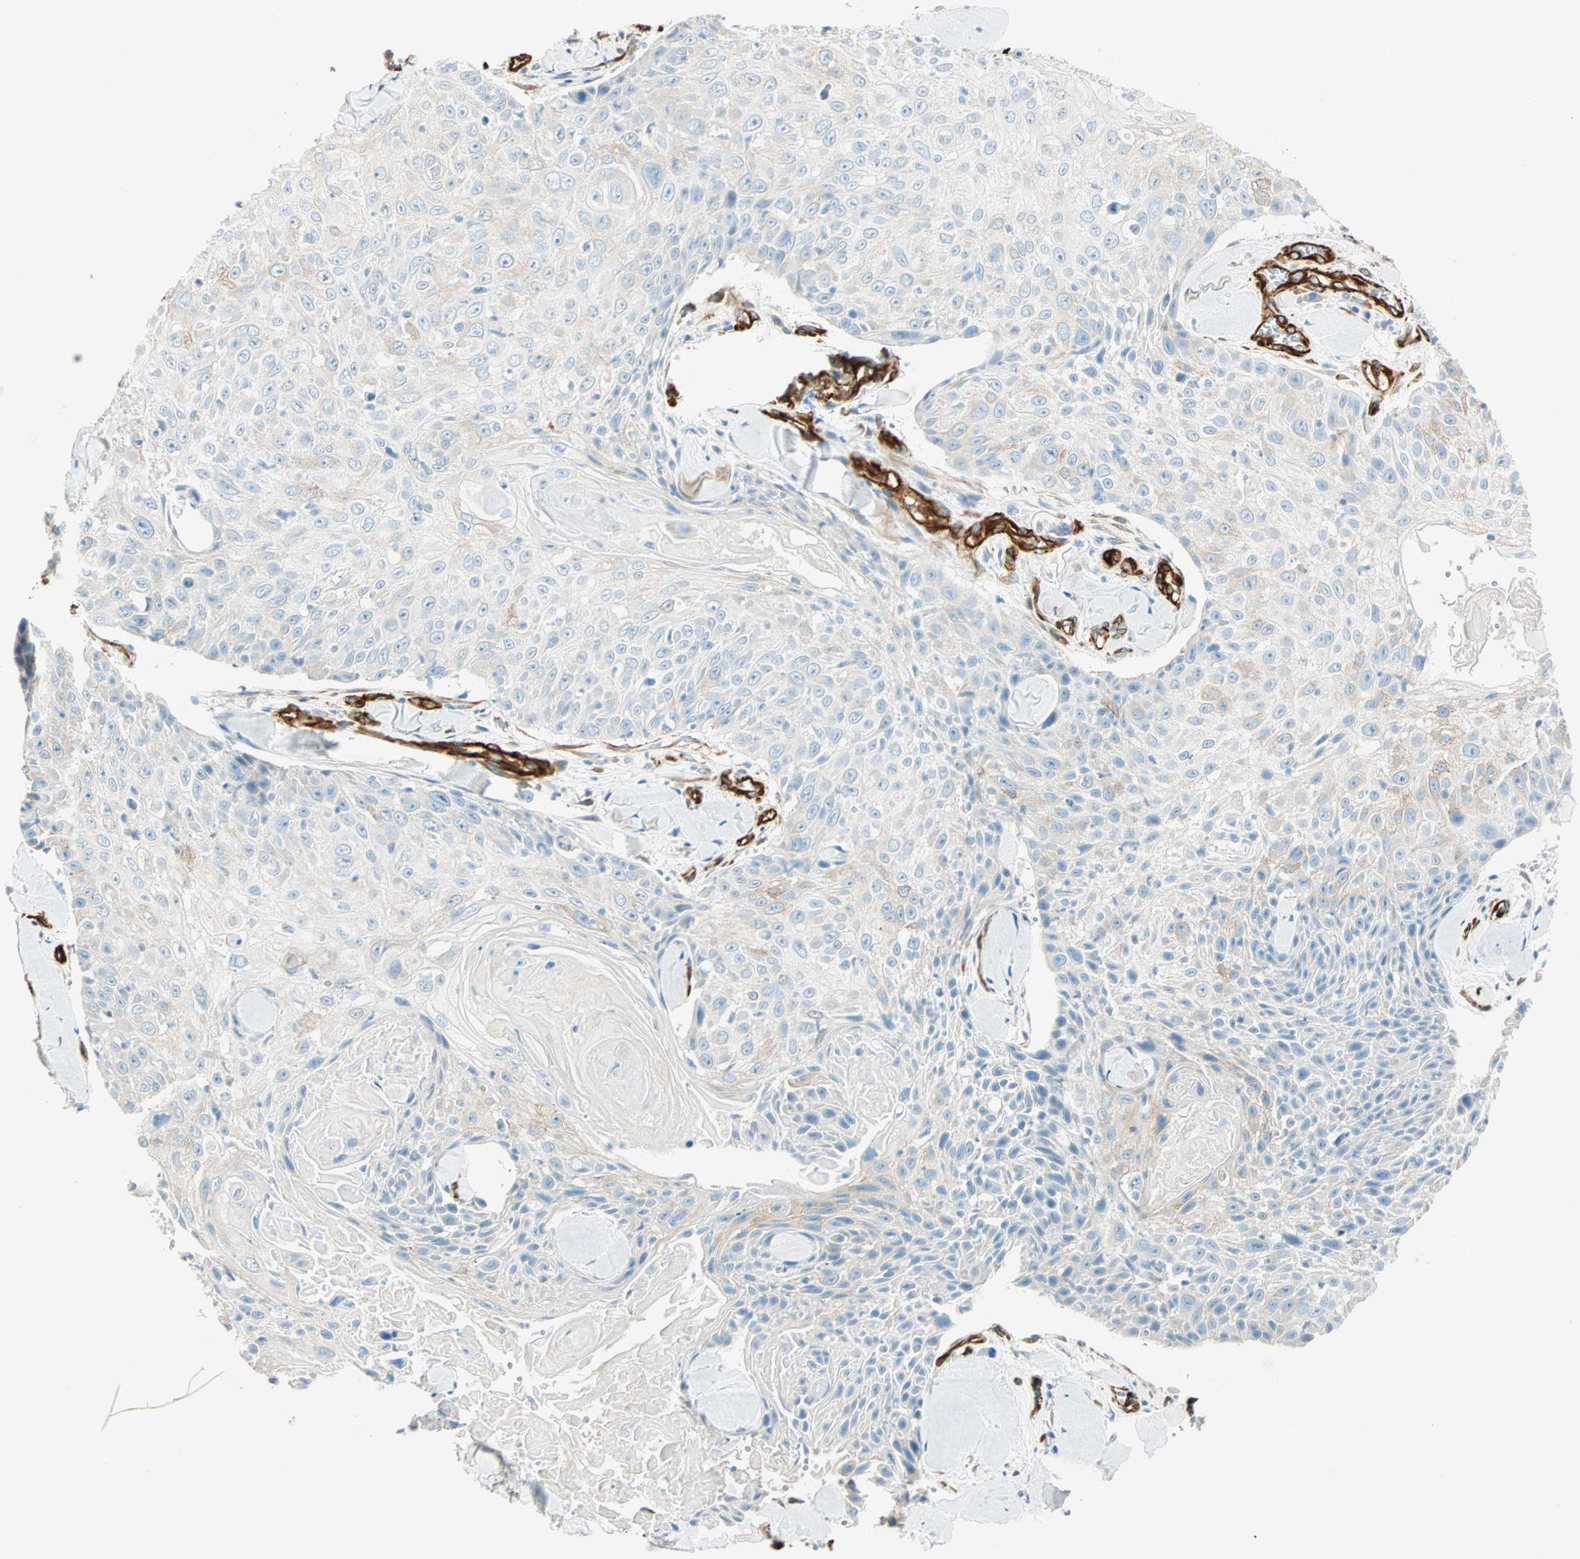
{"staining": {"intensity": "weak", "quantity": "<25%", "location": "cytoplasmic/membranous"}, "tissue": "skin cancer", "cell_type": "Tumor cells", "image_type": "cancer", "snomed": [{"axis": "morphology", "description": "Squamous cell carcinoma, NOS"}, {"axis": "topography", "description": "Skin"}], "caption": "Photomicrograph shows no protein positivity in tumor cells of squamous cell carcinoma (skin) tissue.", "gene": "NES", "patient": {"sex": "male", "age": 86}}